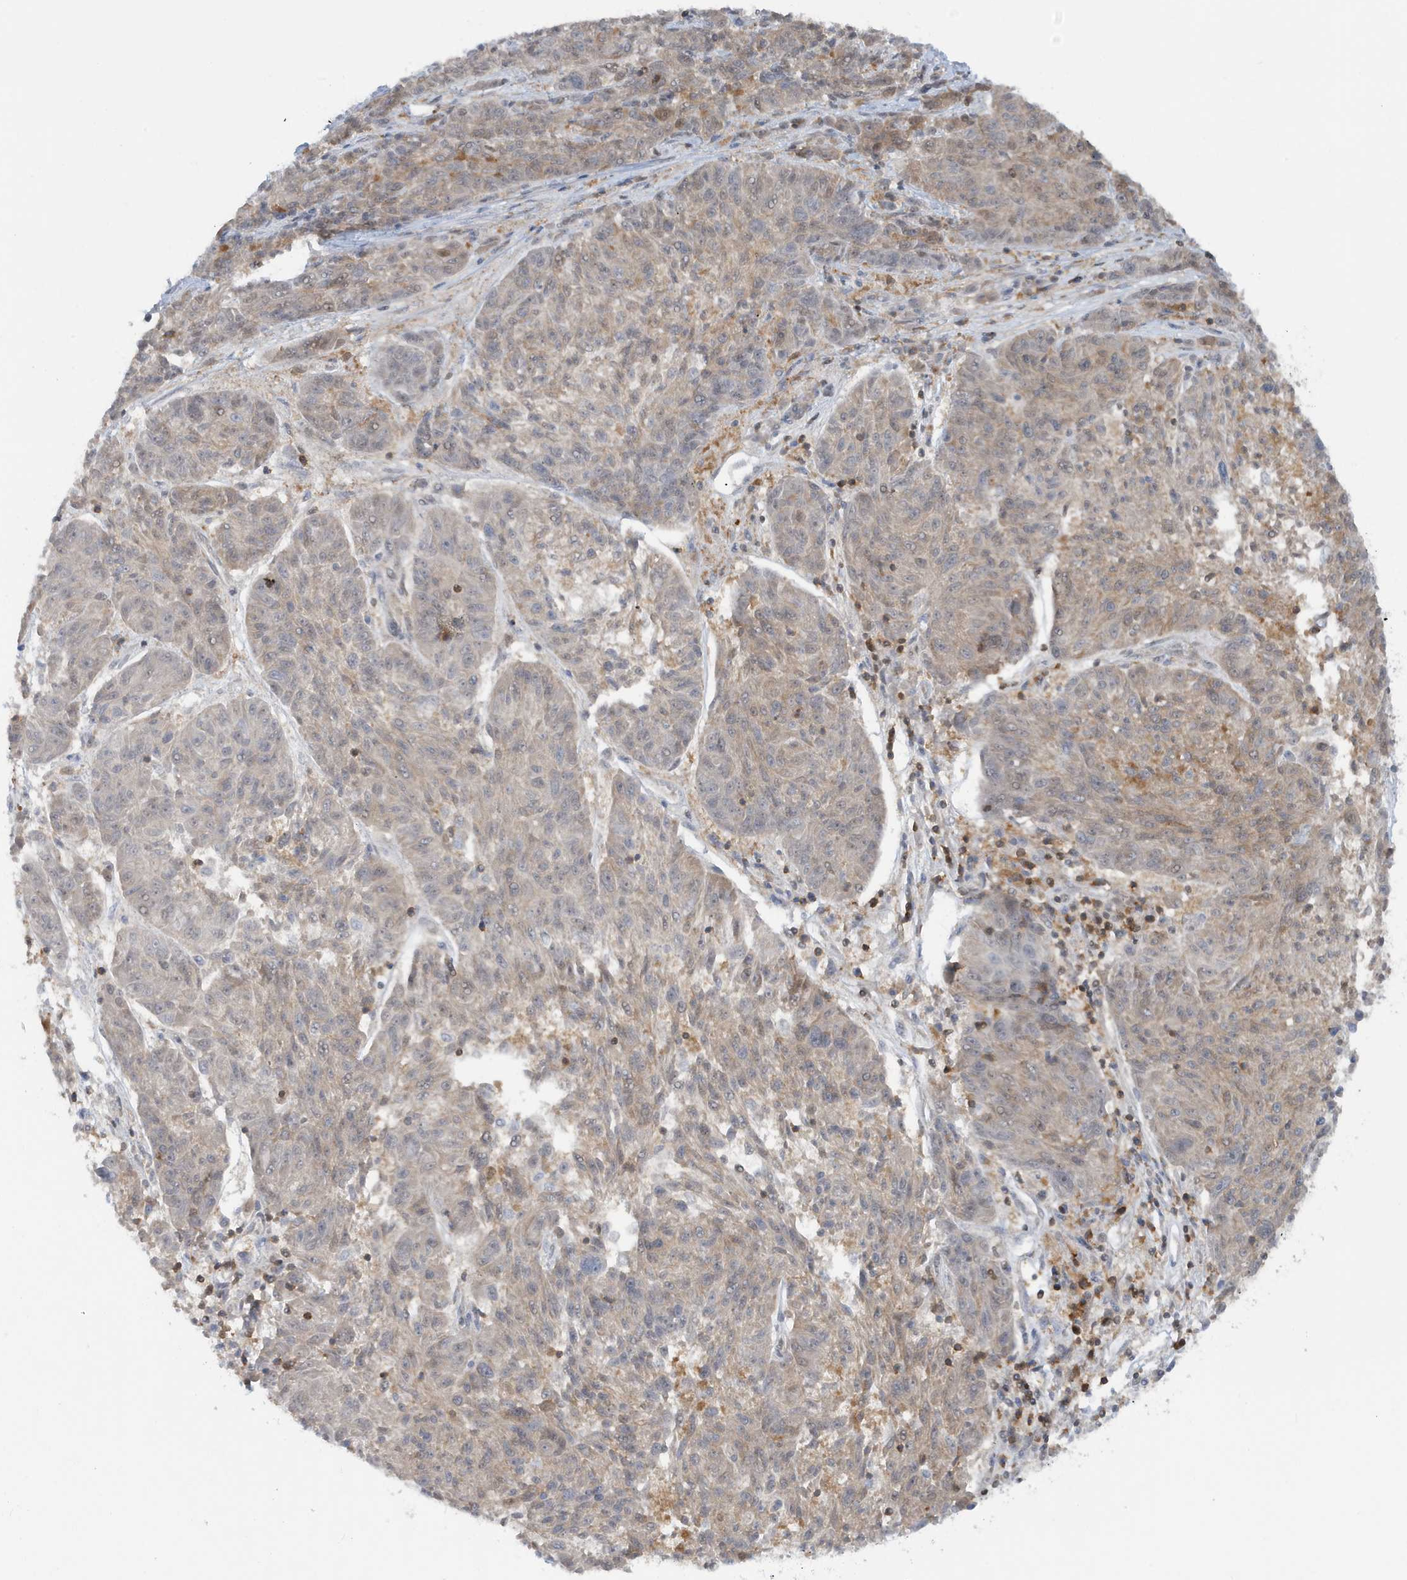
{"staining": {"intensity": "weak", "quantity": "<25%", "location": "cytoplasmic/membranous"}, "tissue": "melanoma", "cell_type": "Tumor cells", "image_type": "cancer", "snomed": [{"axis": "morphology", "description": "Malignant melanoma, NOS"}, {"axis": "topography", "description": "Skin"}], "caption": "Immunohistochemistry (IHC) photomicrograph of melanoma stained for a protein (brown), which reveals no positivity in tumor cells.", "gene": "OGA", "patient": {"sex": "male", "age": 53}}